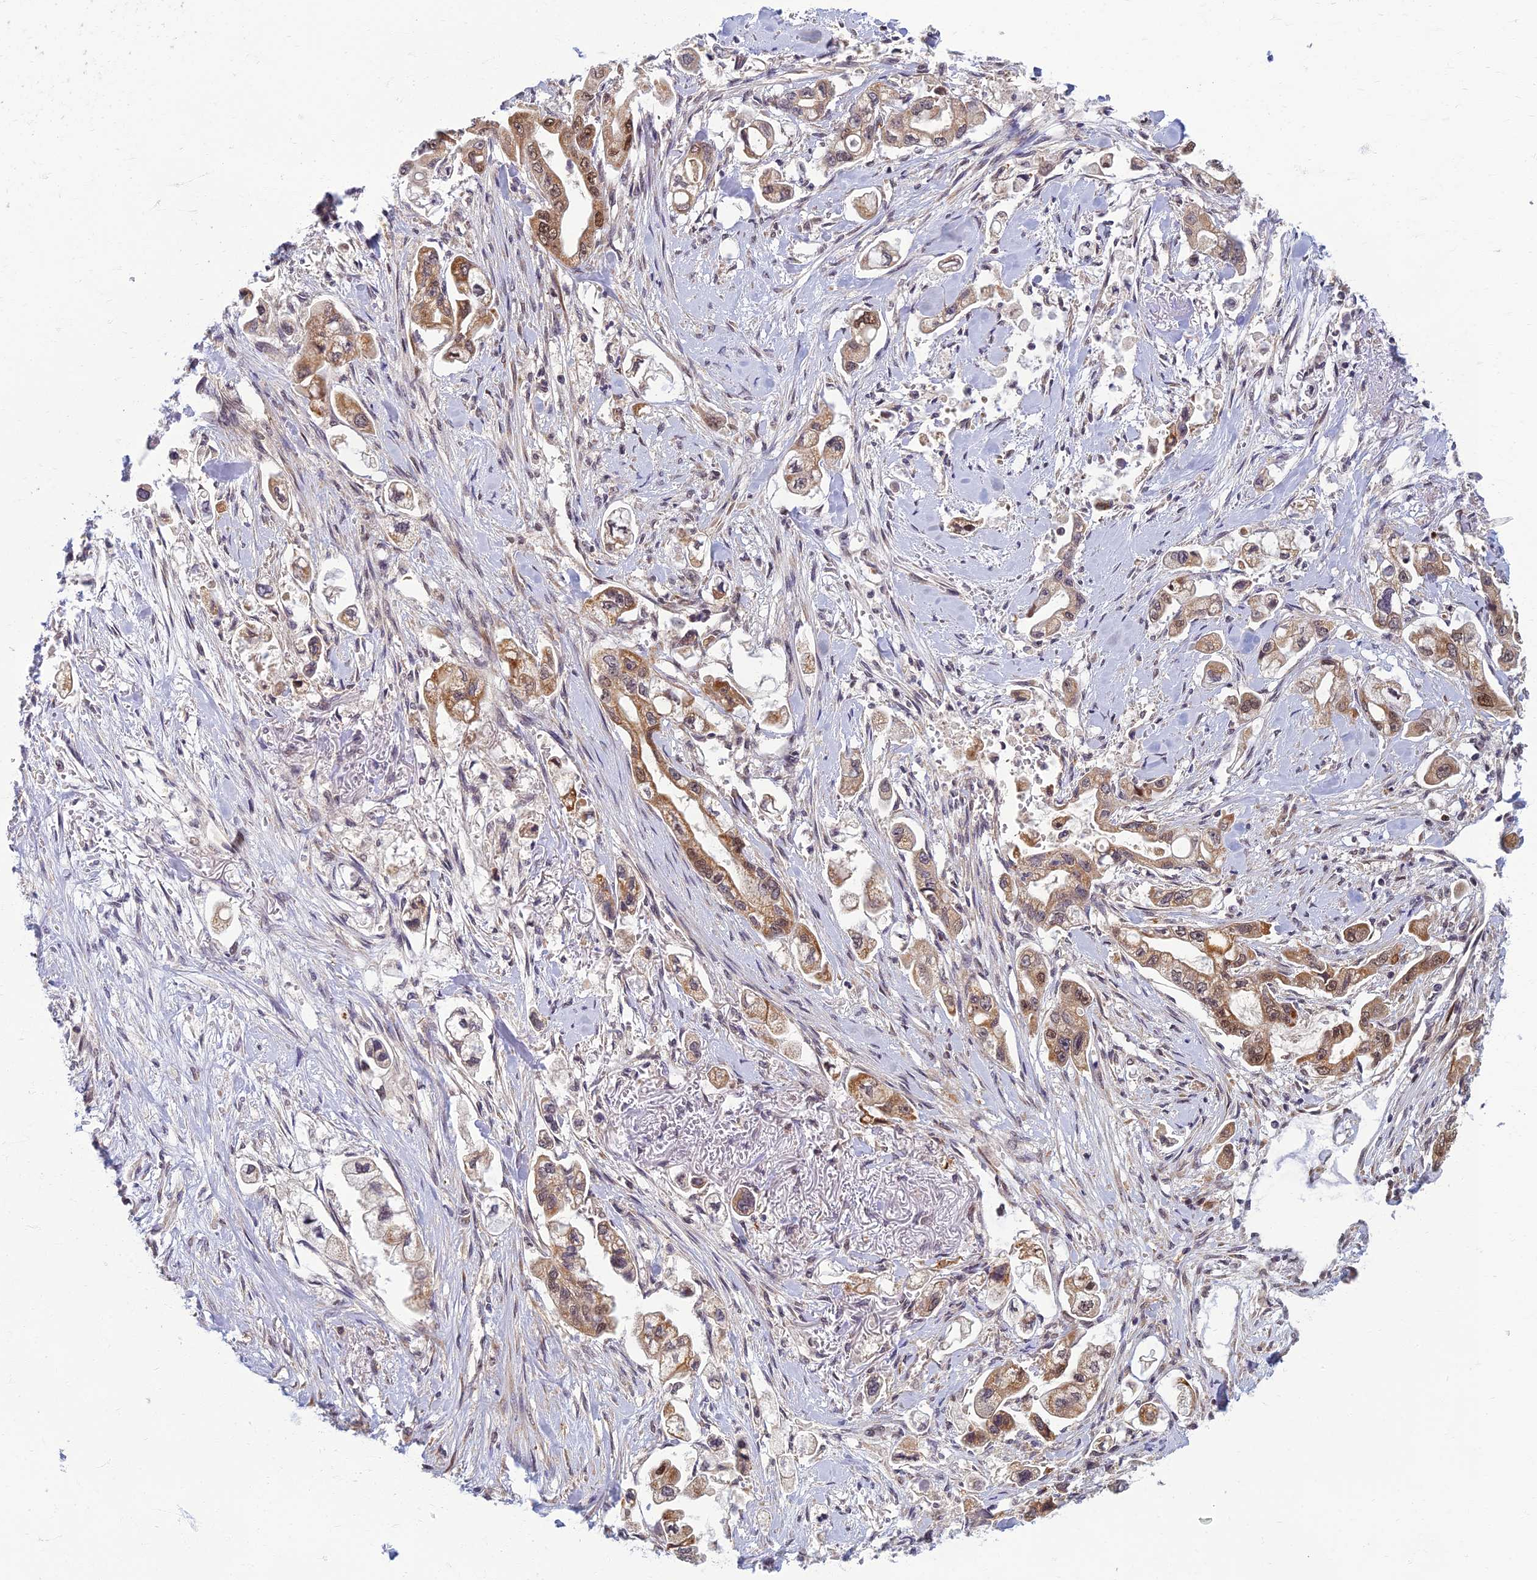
{"staining": {"intensity": "moderate", "quantity": ">75%", "location": "cytoplasmic/membranous,nuclear"}, "tissue": "stomach cancer", "cell_type": "Tumor cells", "image_type": "cancer", "snomed": [{"axis": "morphology", "description": "Adenocarcinoma, NOS"}, {"axis": "topography", "description": "Stomach"}], "caption": "High-magnification brightfield microscopy of stomach cancer (adenocarcinoma) stained with DAB (brown) and counterstained with hematoxylin (blue). tumor cells exhibit moderate cytoplasmic/membranous and nuclear positivity is seen in approximately>75% of cells.", "gene": "EARS2", "patient": {"sex": "male", "age": 62}}